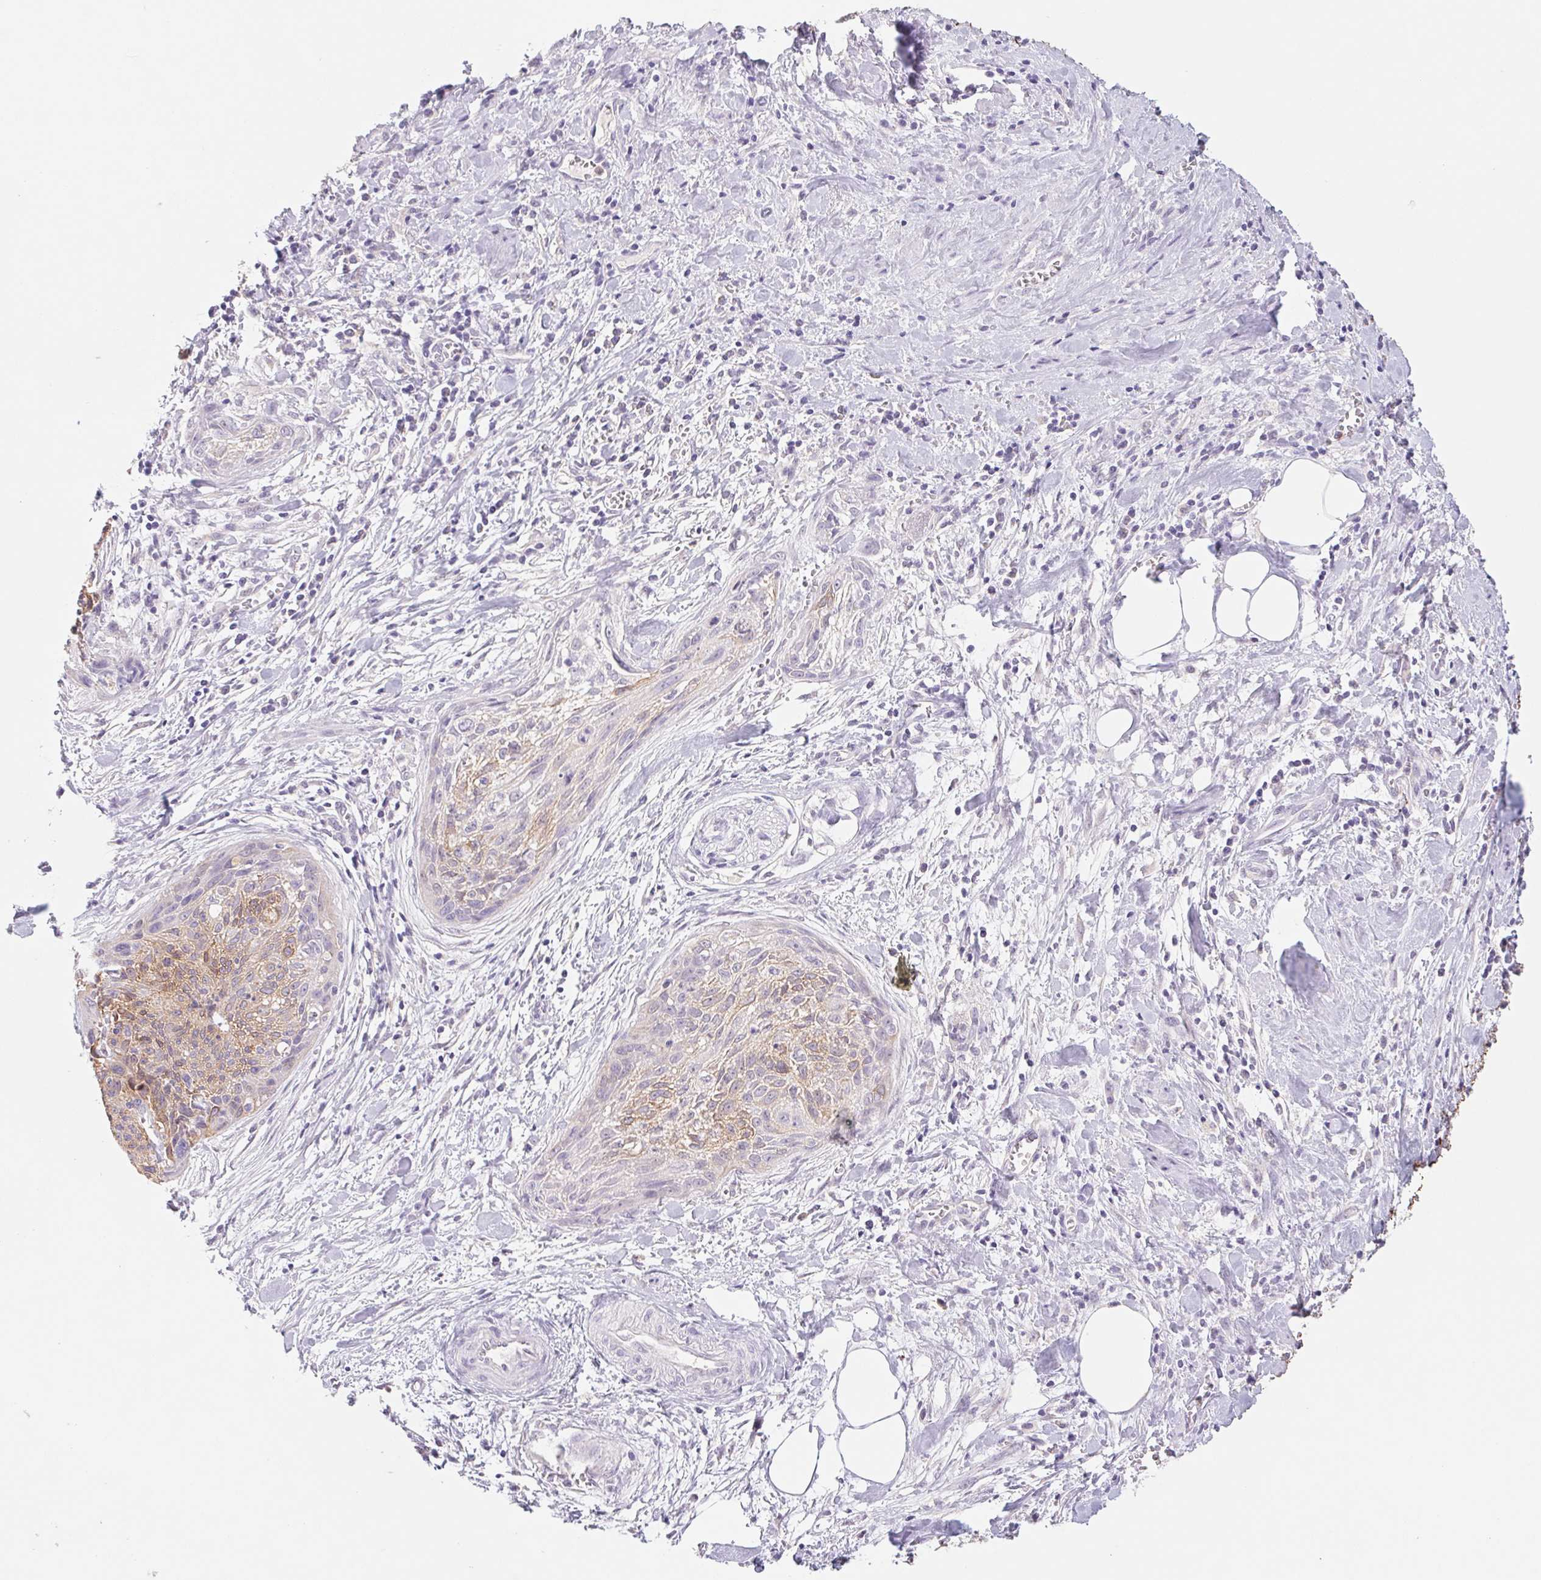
{"staining": {"intensity": "weak", "quantity": "25%-75%", "location": "cytoplasmic/membranous"}, "tissue": "cervical cancer", "cell_type": "Tumor cells", "image_type": "cancer", "snomed": [{"axis": "morphology", "description": "Squamous cell carcinoma, NOS"}, {"axis": "topography", "description": "Cervix"}], "caption": "A low amount of weak cytoplasmic/membranous positivity is seen in approximately 25%-75% of tumor cells in squamous cell carcinoma (cervical) tissue.", "gene": "PNMA8B", "patient": {"sex": "female", "age": 55}}